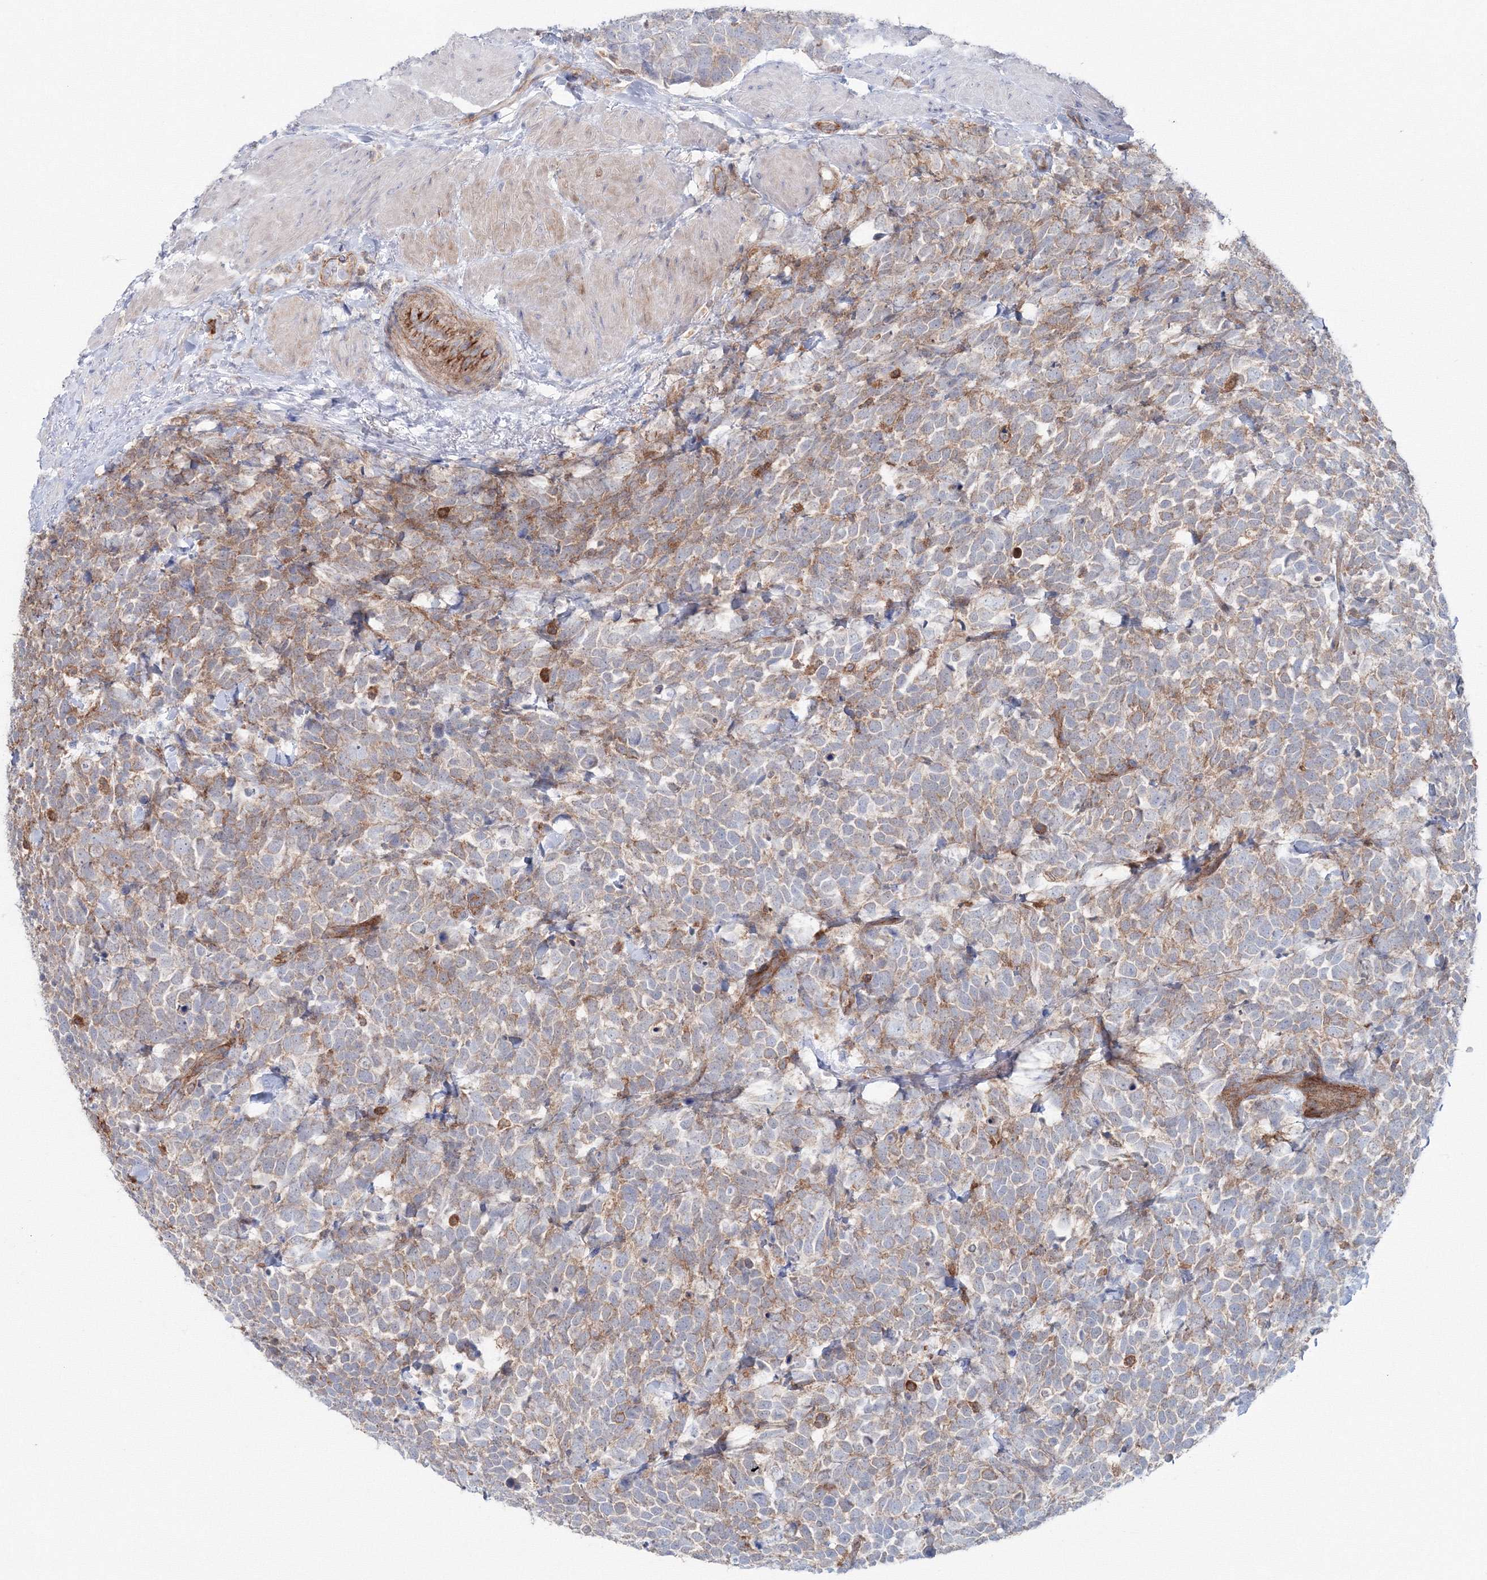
{"staining": {"intensity": "moderate", "quantity": "25%-75%", "location": "cytoplasmic/membranous"}, "tissue": "urothelial cancer", "cell_type": "Tumor cells", "image_type": "cancer", "snomed": [{"axis": "morphology", "description": "Urothelial carcinoma, High grade"}, {"axis": "topography", "description": "Urinary bladder"}], "caption": "Protein staining demonstrates moderate cytoplasmic/membranous positivity in about 25%-75% of tumor cells in urothelial carcinoma (high-grade). The staining is performed using DAB (3,3'-diaminobenzidine) brown chromogen to label protein expression. The nuclei are counter-stained blue using hematoxylin.", "gene": "GGA2", "patient": {"sex": "female", "age": 82}}